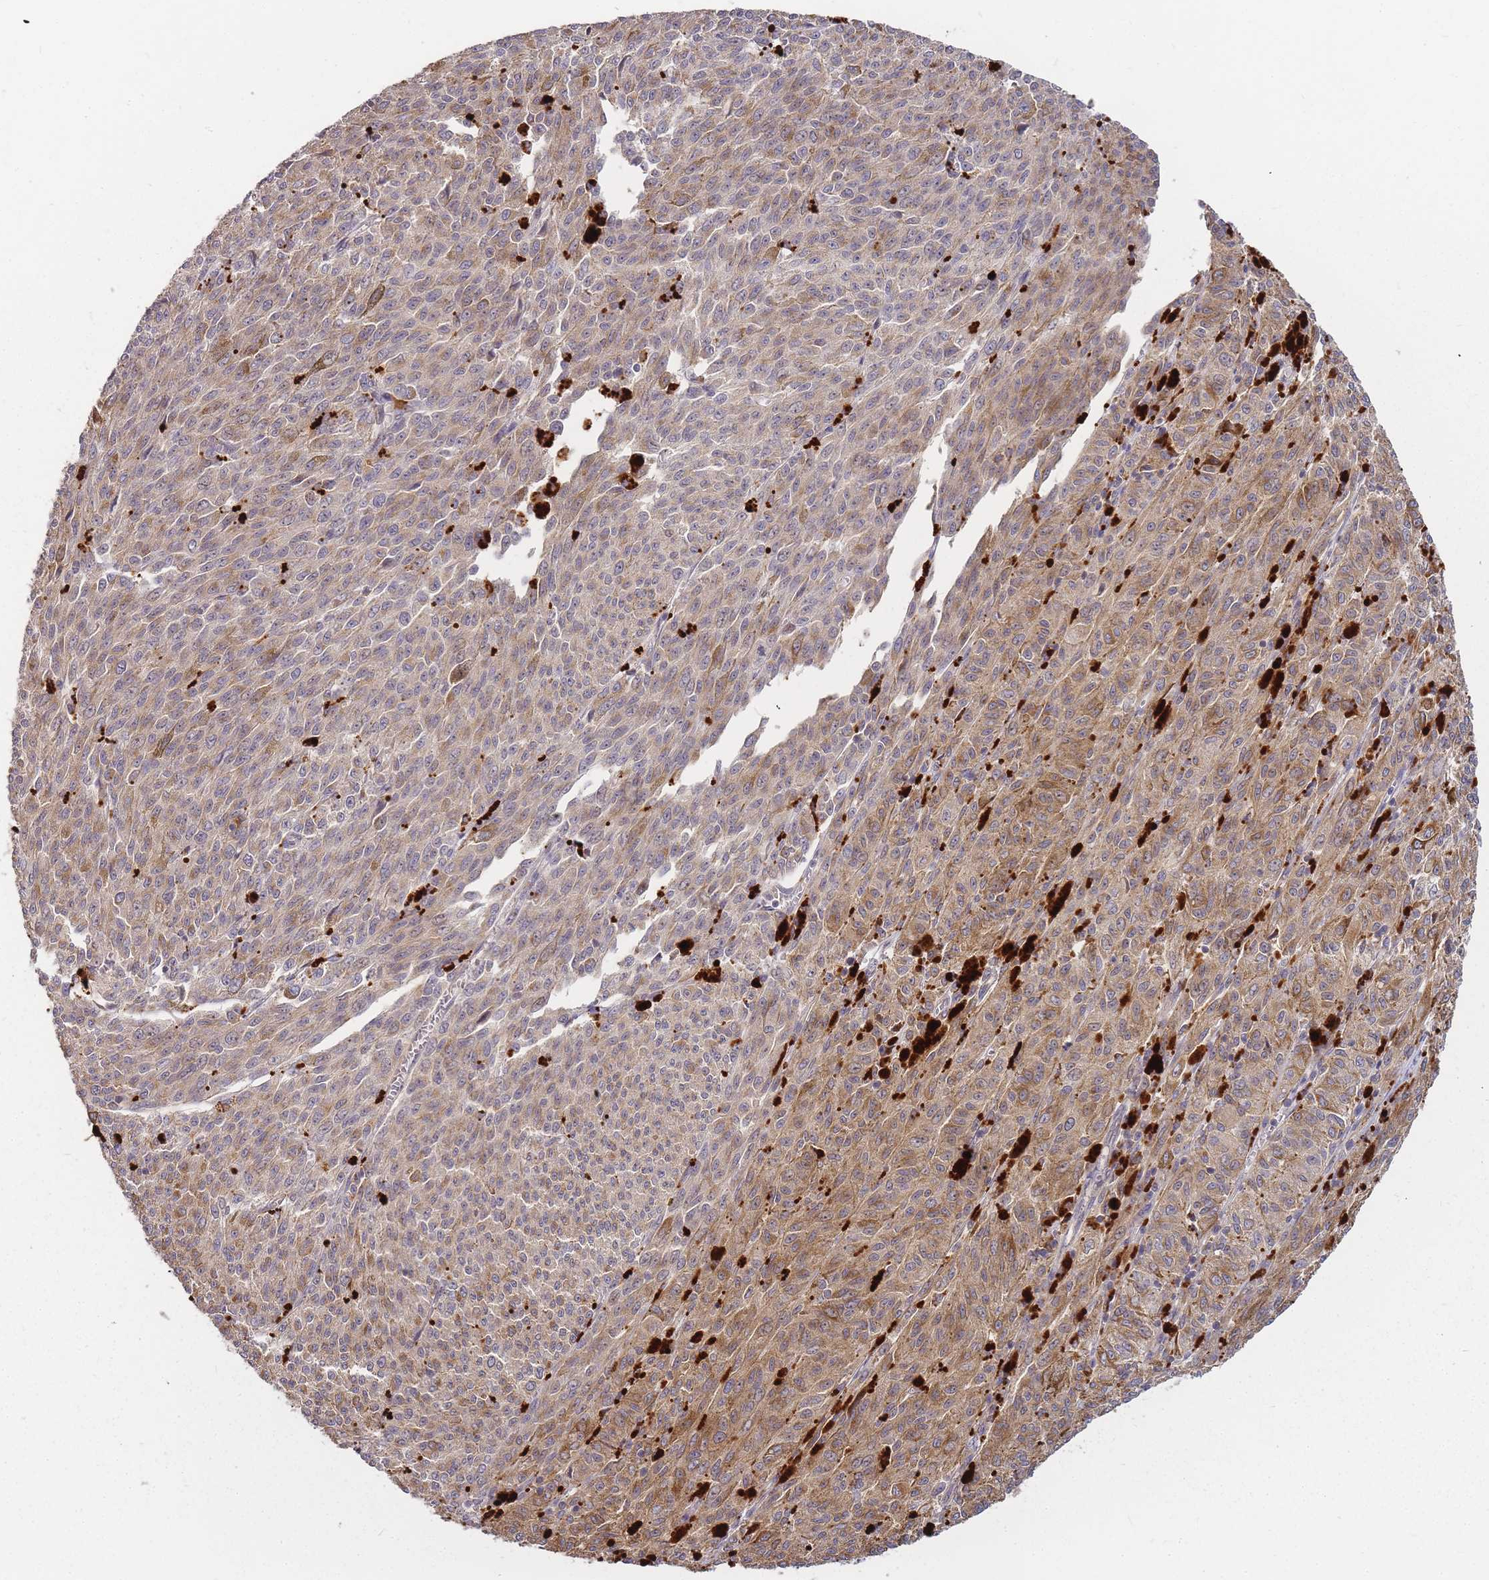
{"staining": {"intensity": "weak", "quantity": ">75%", "location": "cytoplasmic/membranous"}, "tissue": "melanoma", "cell_type": "Tumor cells", "image_type": "cancer", "snomed": [{"axis": "morphology", "description": "Malignant melanoma, NOS"}, {"axis": "topography", "description": "Skin"}], "caption": "DAB immunohistochemical staining of human malignant melanoma displays weak cytoplasmic/membranous protein staining in about >75% of tumor cells.", "gene": "ATG5", "patient": {"sex": "female", "age": 52}}